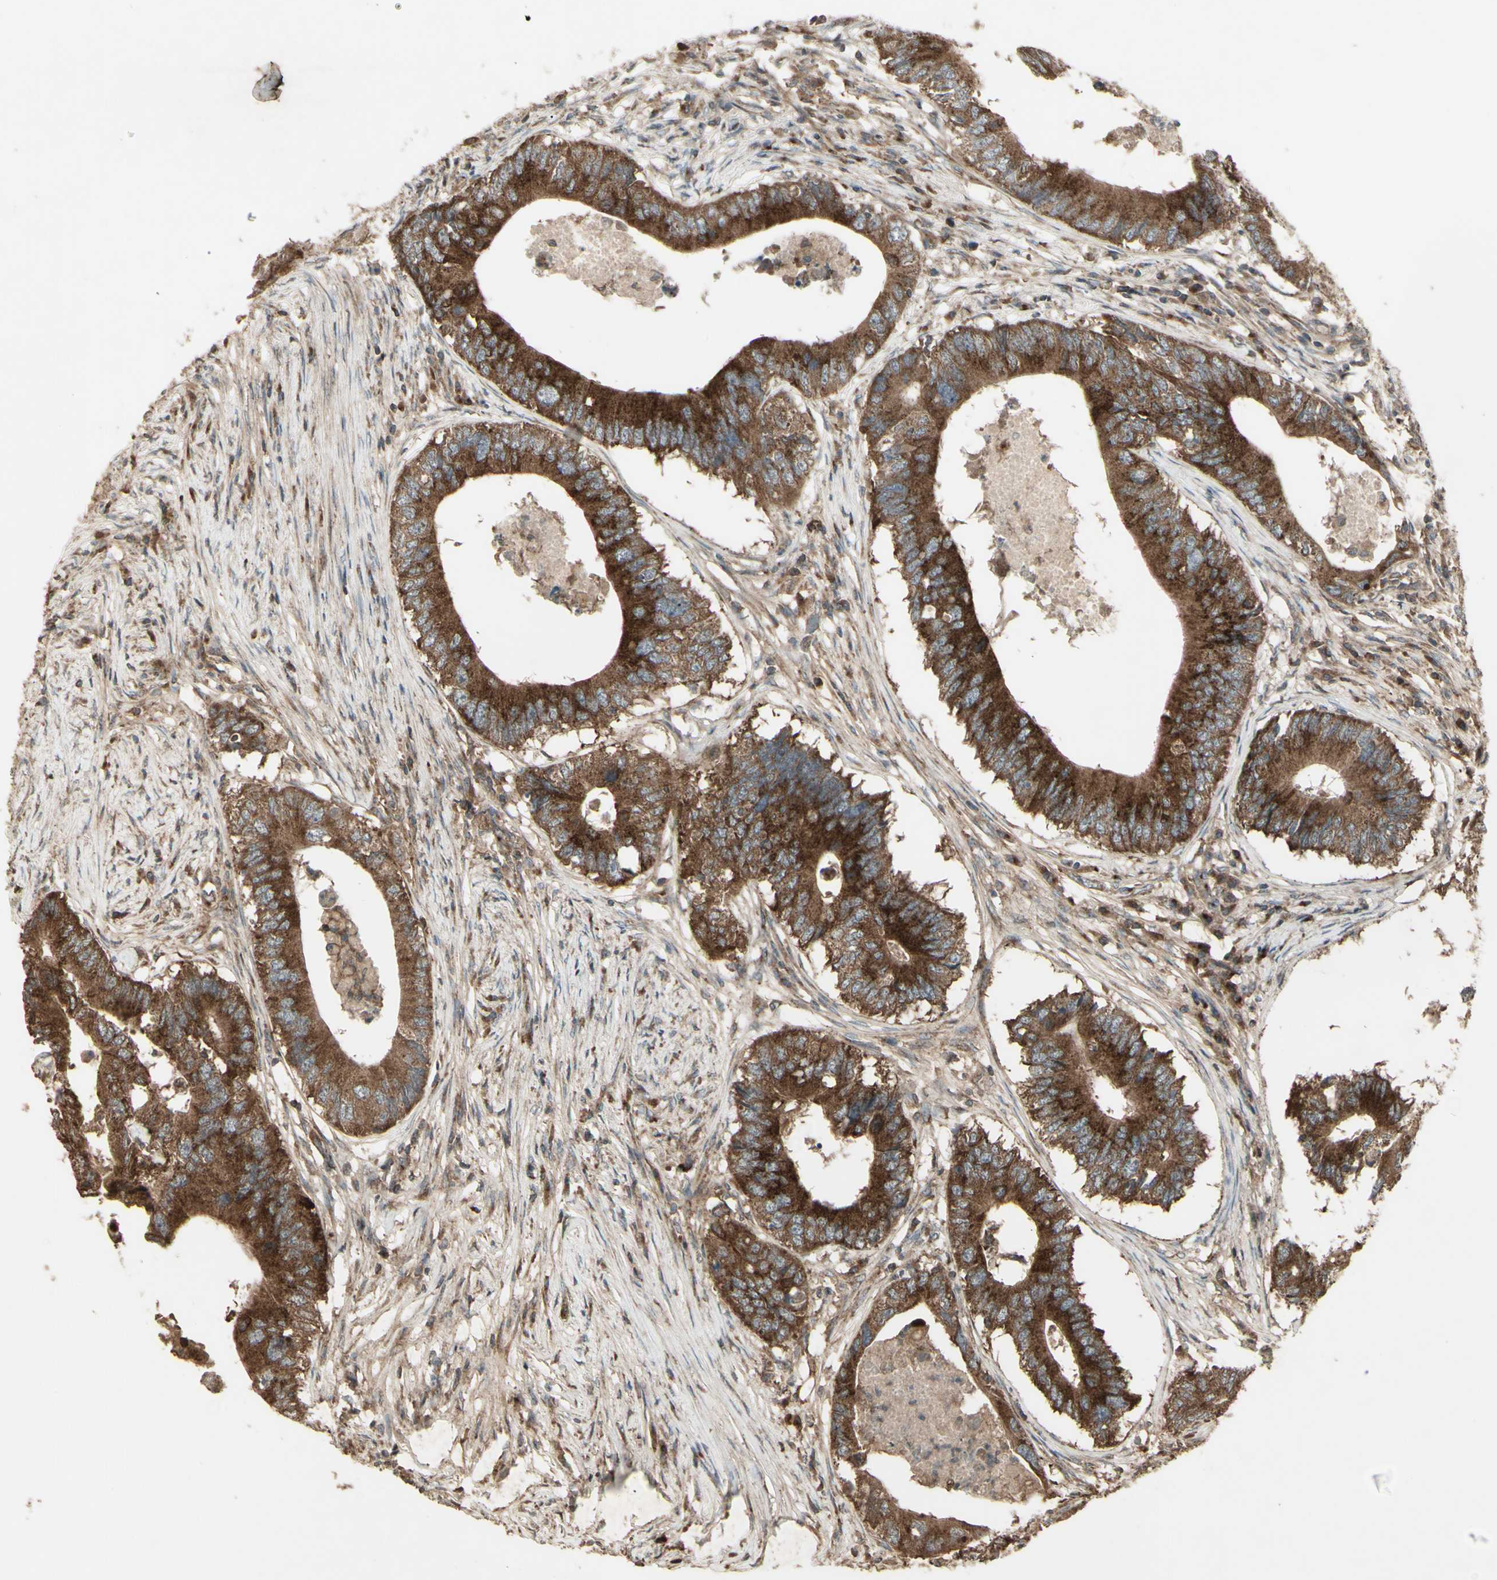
{"staining": {"intensity": "strong", "quantity": ">75%", "location": "cytoplasmic/membranous"}, "tissue": "colorectal cancer", "cell_type": "Tumor cells", "image_type": "cancer", "snomed": [{"axis": "morphology", "description": "Adenocarcinoma, NOS"}, {"axis": "topography", "description": "Colon"}], "caption": "A brown stain shows strong cytoplasmic/membranous positivity of a protein in human colorectal adenocarcinoma tumor cells. The staining was performed using DAB (3,3'-diaminobenzidine) to visualize the protein expression in brown, while the nuclei were stained in blue with hematoxylin (Magnification: 20x).", "gene": "AP1G1", "patient": {"sex": "male", "age": 71}}